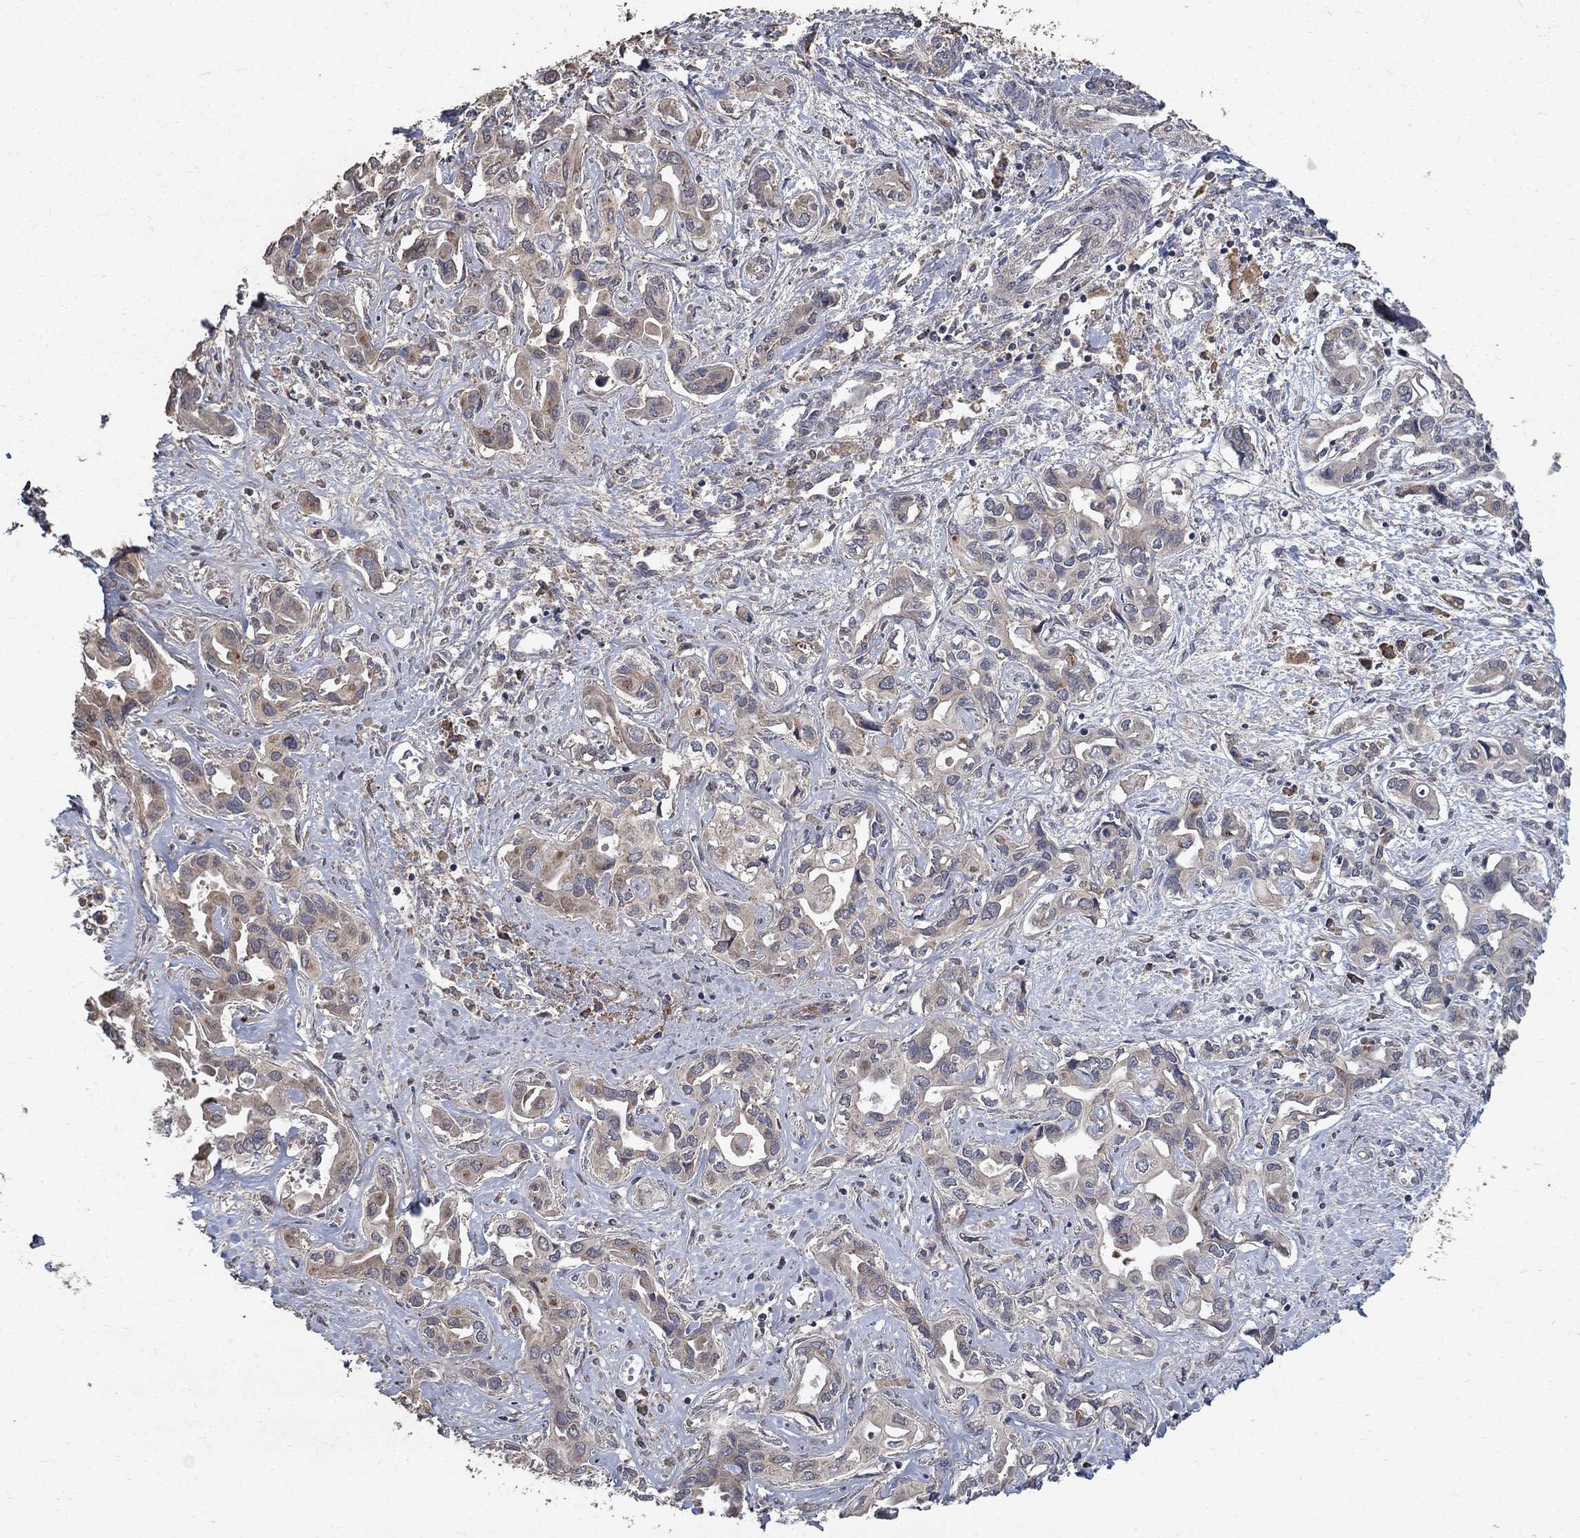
{"staining": {"intensity": "weak", "quantity": "25%-75%", "location": "cytoplasmic/membranous"}, "tissue": "liver cancer", "cell_type": "Tumor cells", "image_type": "cancer", "snomed": [{"axis": "morphology", "description": "Cholangiocarcinoma"}, {"axis": "topography", "description": "Liver"}], "caption": "Protein positivity by immunohistochemistry displays weak cytoplasmic/membranous staining in about 25%-75% of tumor cells in cholangiocarcinoma (liver). Immunohistochemistry stains the protein of interest in brown and the nuclei are stained blue.", "gene": "C17orf75", "patient": {"sex": "female", "age": 64}}